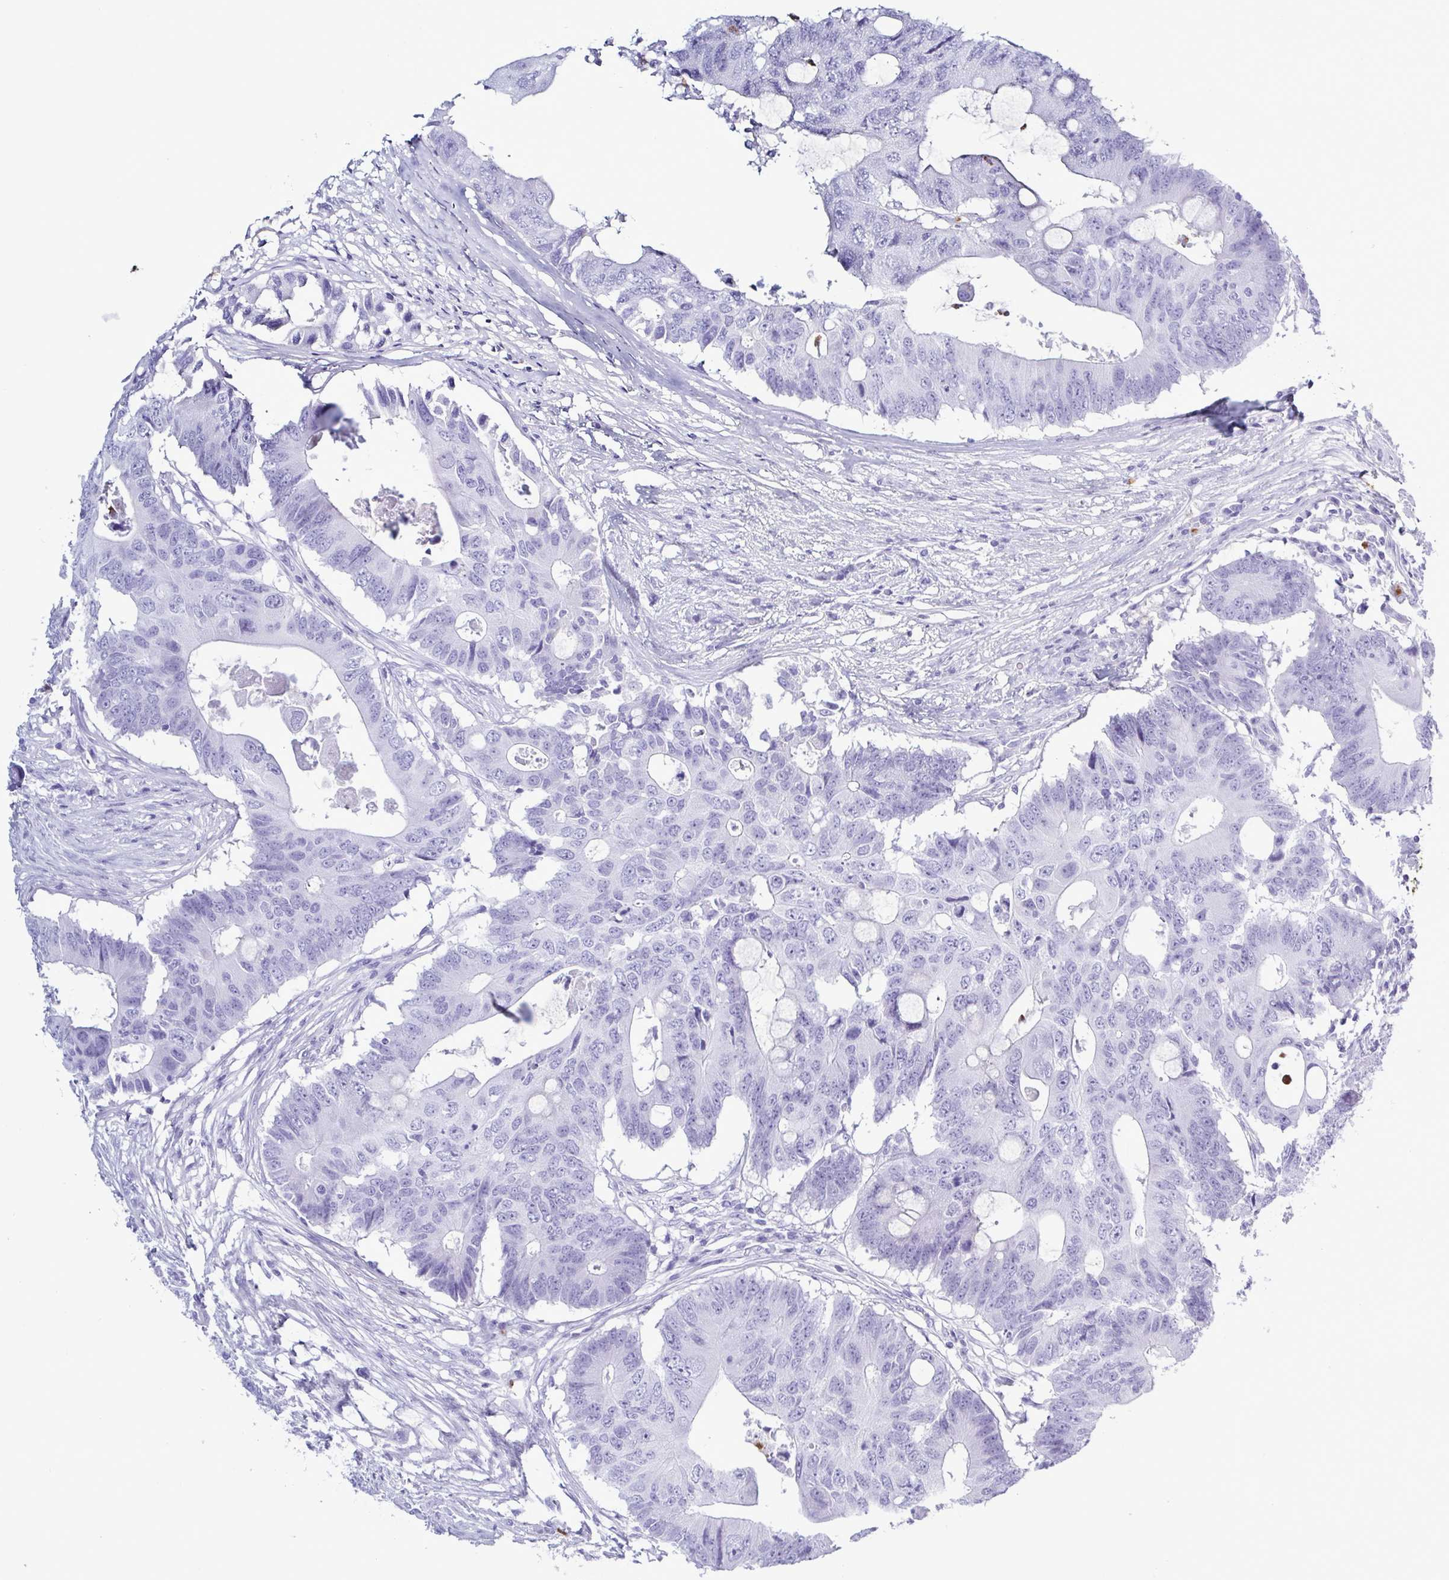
{"staining": {"intensity": "negative", "quantity": "none", "location": "none"}, "tissue": "colorectal cancer", "cell_type": "Tumor cells", "image_type": "cancer", "snomed": [{"axis": "morphology", "description": "Adenocarcinoma, NOS"}, {"axis": "topography", "description": "Colon"}], "caption": "Colorectal cancer (adenocarcinoma) stained for a protein using immunohistochemistry exhibits no positivity tumor cells.", "gene": "LTF", "patient": {"sex": "male", "age": 71}}